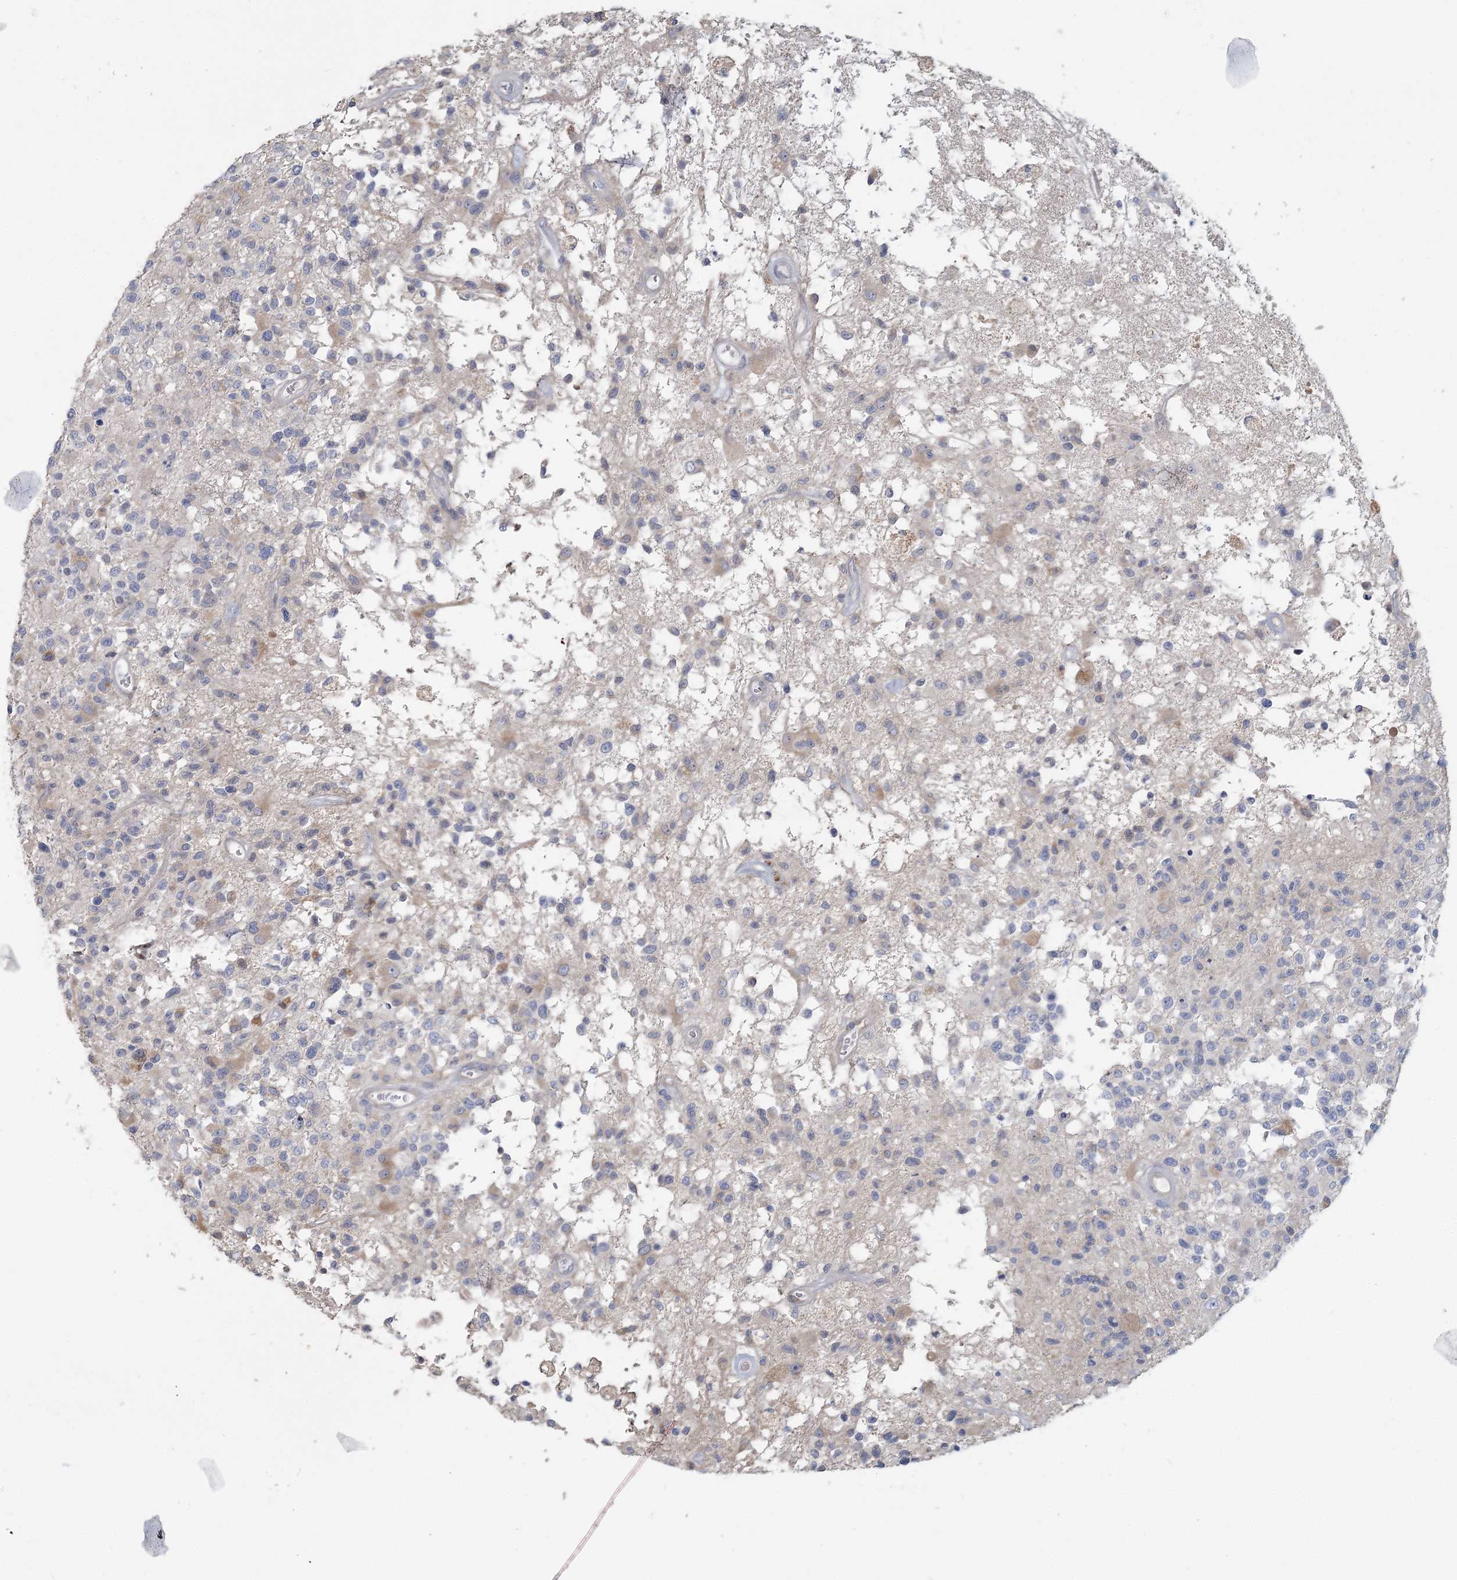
{"staining": {"intensity": "negative", "quantity": "none", "location": "none"}, "tissue": "glioma", "cell_type": "Tumor cells", "image_type": "cancer", "snomed": [{"axis": "morphology", "description": "Glioma, malignant, High grade"}, {"axis": "morphology", "description": "Glioblastoma, NOS"}, {"axis": "topography", "description": "Brain"}], "caption": "High power microscopy photomicrograph of an IHC image of glioblastoma, revealing no significant staining in tumor cells.", "gene": "CMBL", "patient": {"sex": "male", "age": 60}}